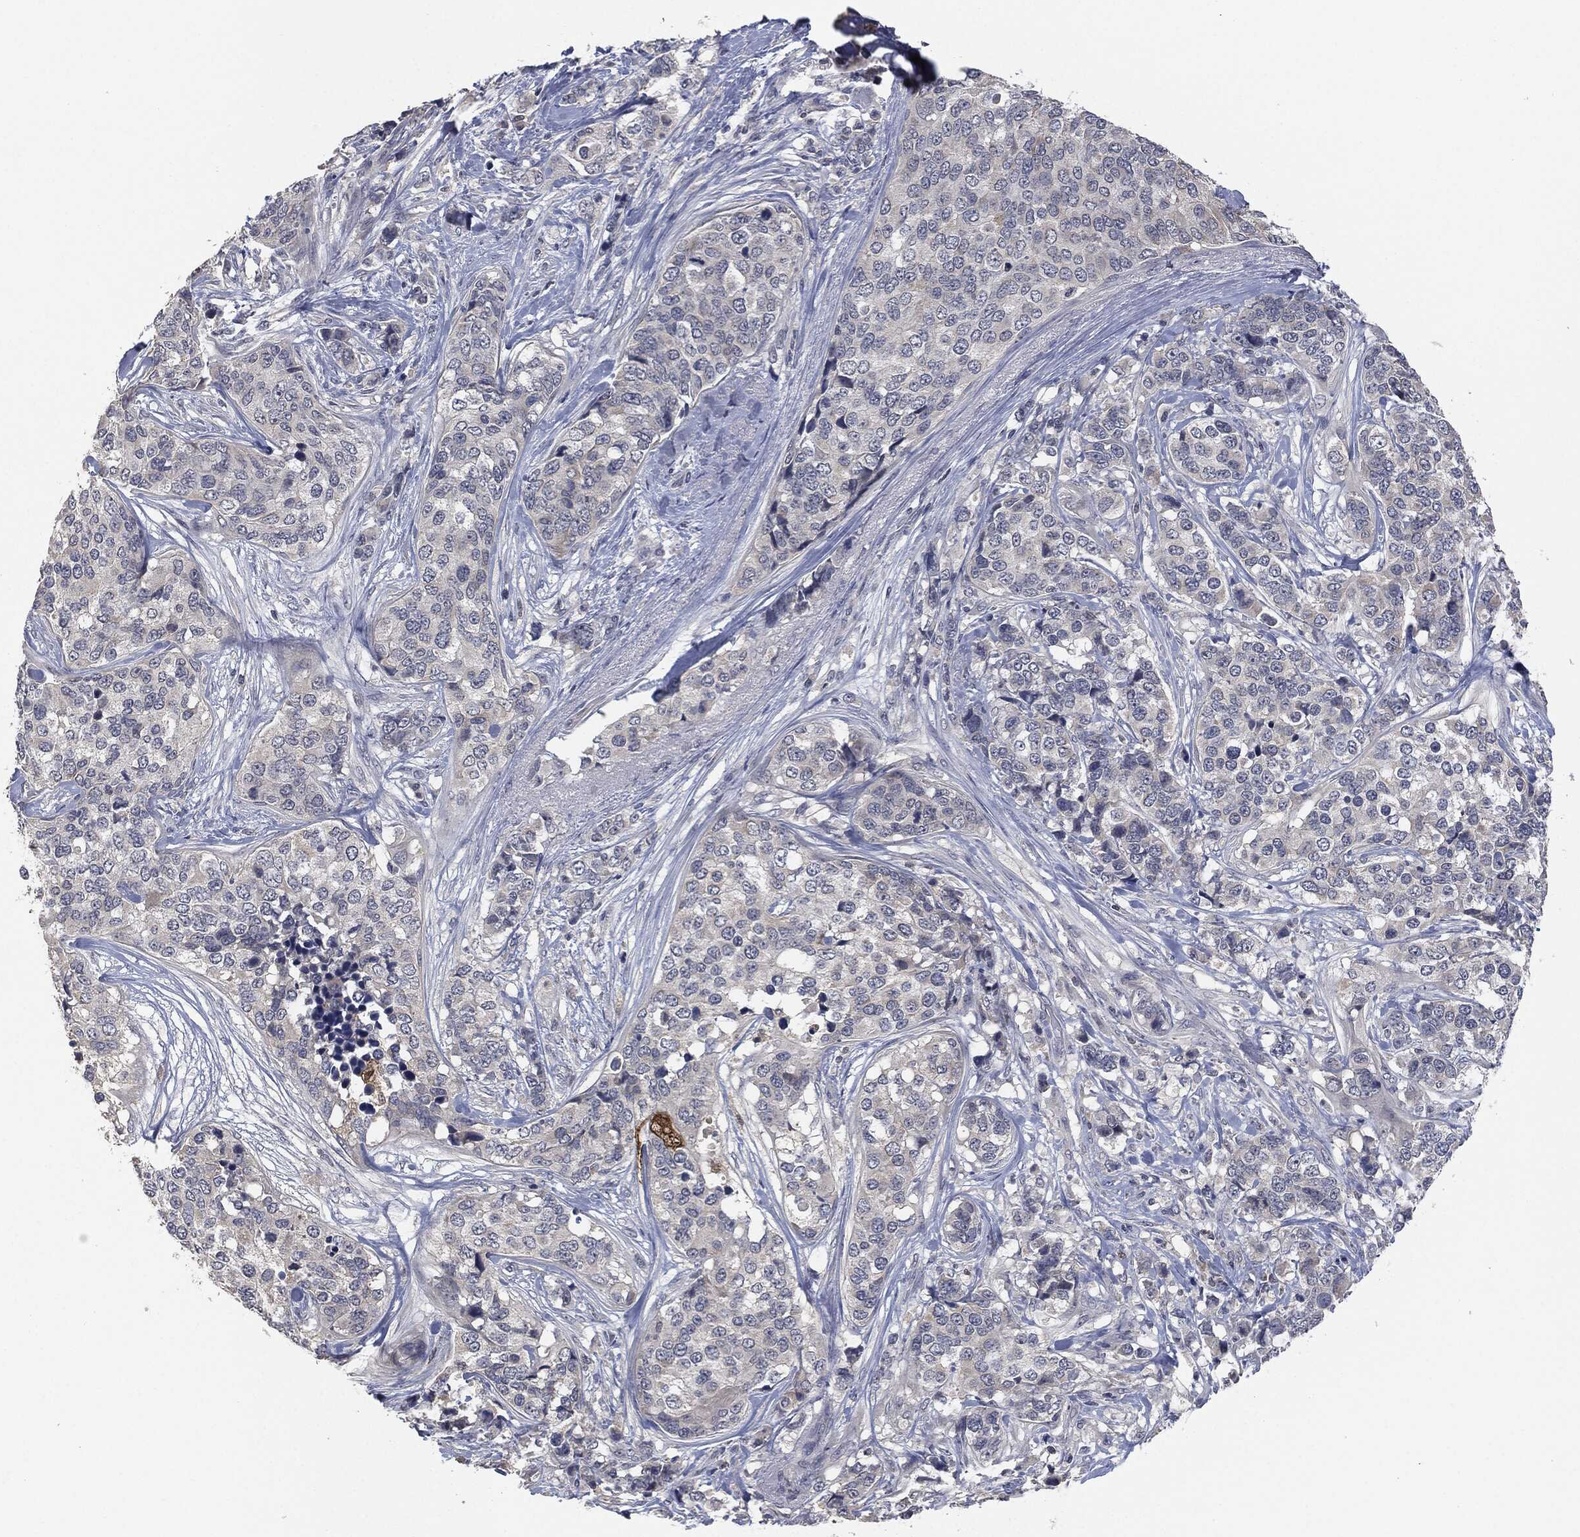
{"staining": {"intensity": "negative", "quantity": "none", "location": "none"}, "tissue": "breast cancer", "cell_type": "Tumor cells", "image_type": "cancer", "snomed": [{"axis": "morphology", "description": "Lobular carcinoma"}, {"axis": "topography", "description": "Breast"}], "caption": "Breast cancer was stained to show a protein in brown. There is no significant staining in tumor cells. Nuclei are stained in blue.", "gene": "IL1RN", "patient": {"sex": "female", "age": 59}}